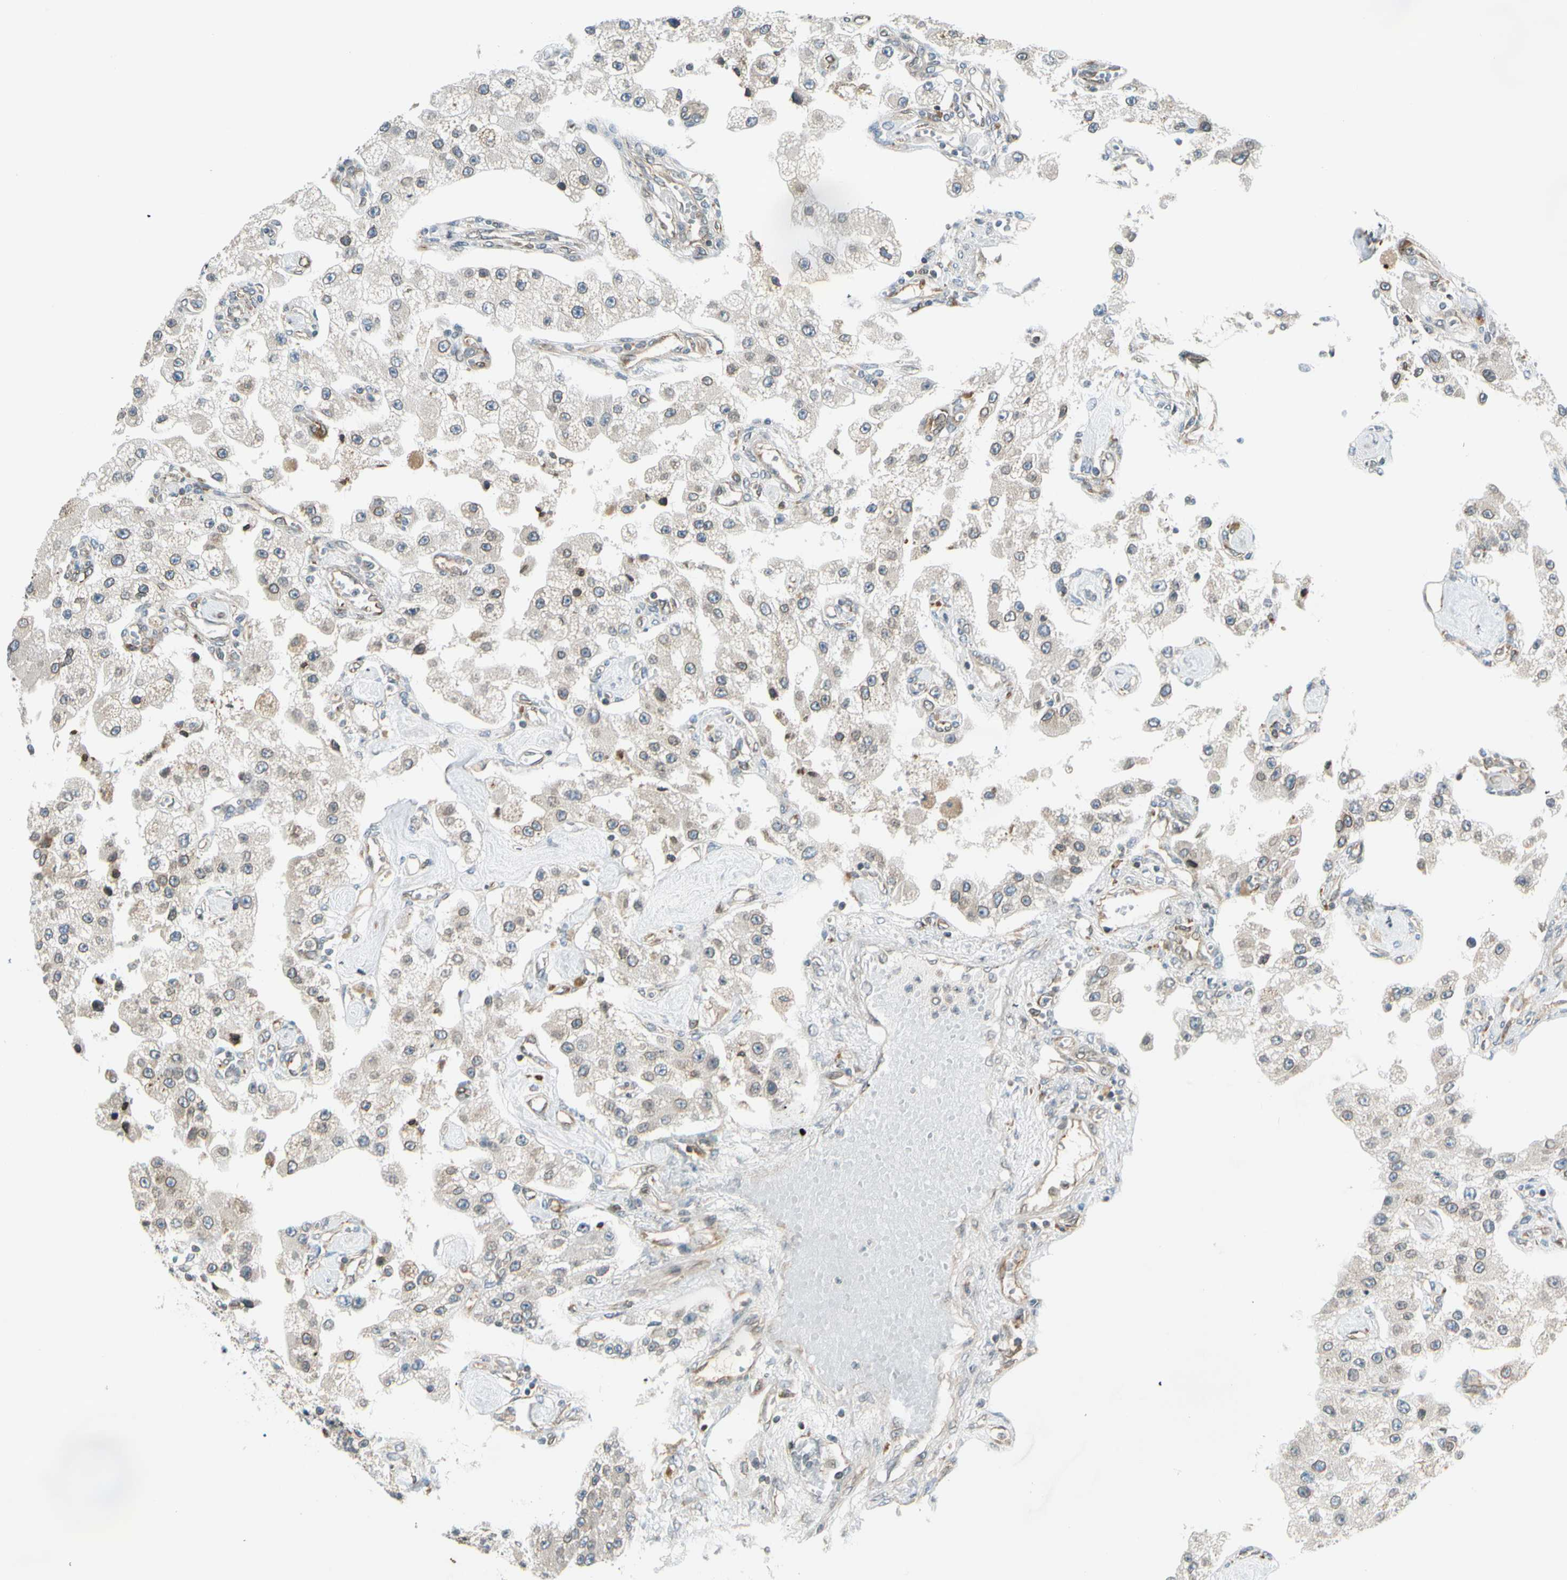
{"staining": {"intensity": "negative", "quantity": "none", "location": "none"}, "tissue": "carcinoid", "cell_type": "Tumor cells", "image_type": "cancer", "snomed": [{"axis": "morphology", "description": "Carcinoid, malignant, NOS"}, {"axis": "topography", "description": "Pancreas"}], "caption": "An immunohistochemistry (IHC) micrograph of carcinoid (malignant) is shown. There is no staining in tumor cells of carcinoid (malignant). (Brightfield microscopy of DAB immunohistochemistry at high magnification).", "gene": "TRIO", "patient": {"sex": "male", "age": 41}}